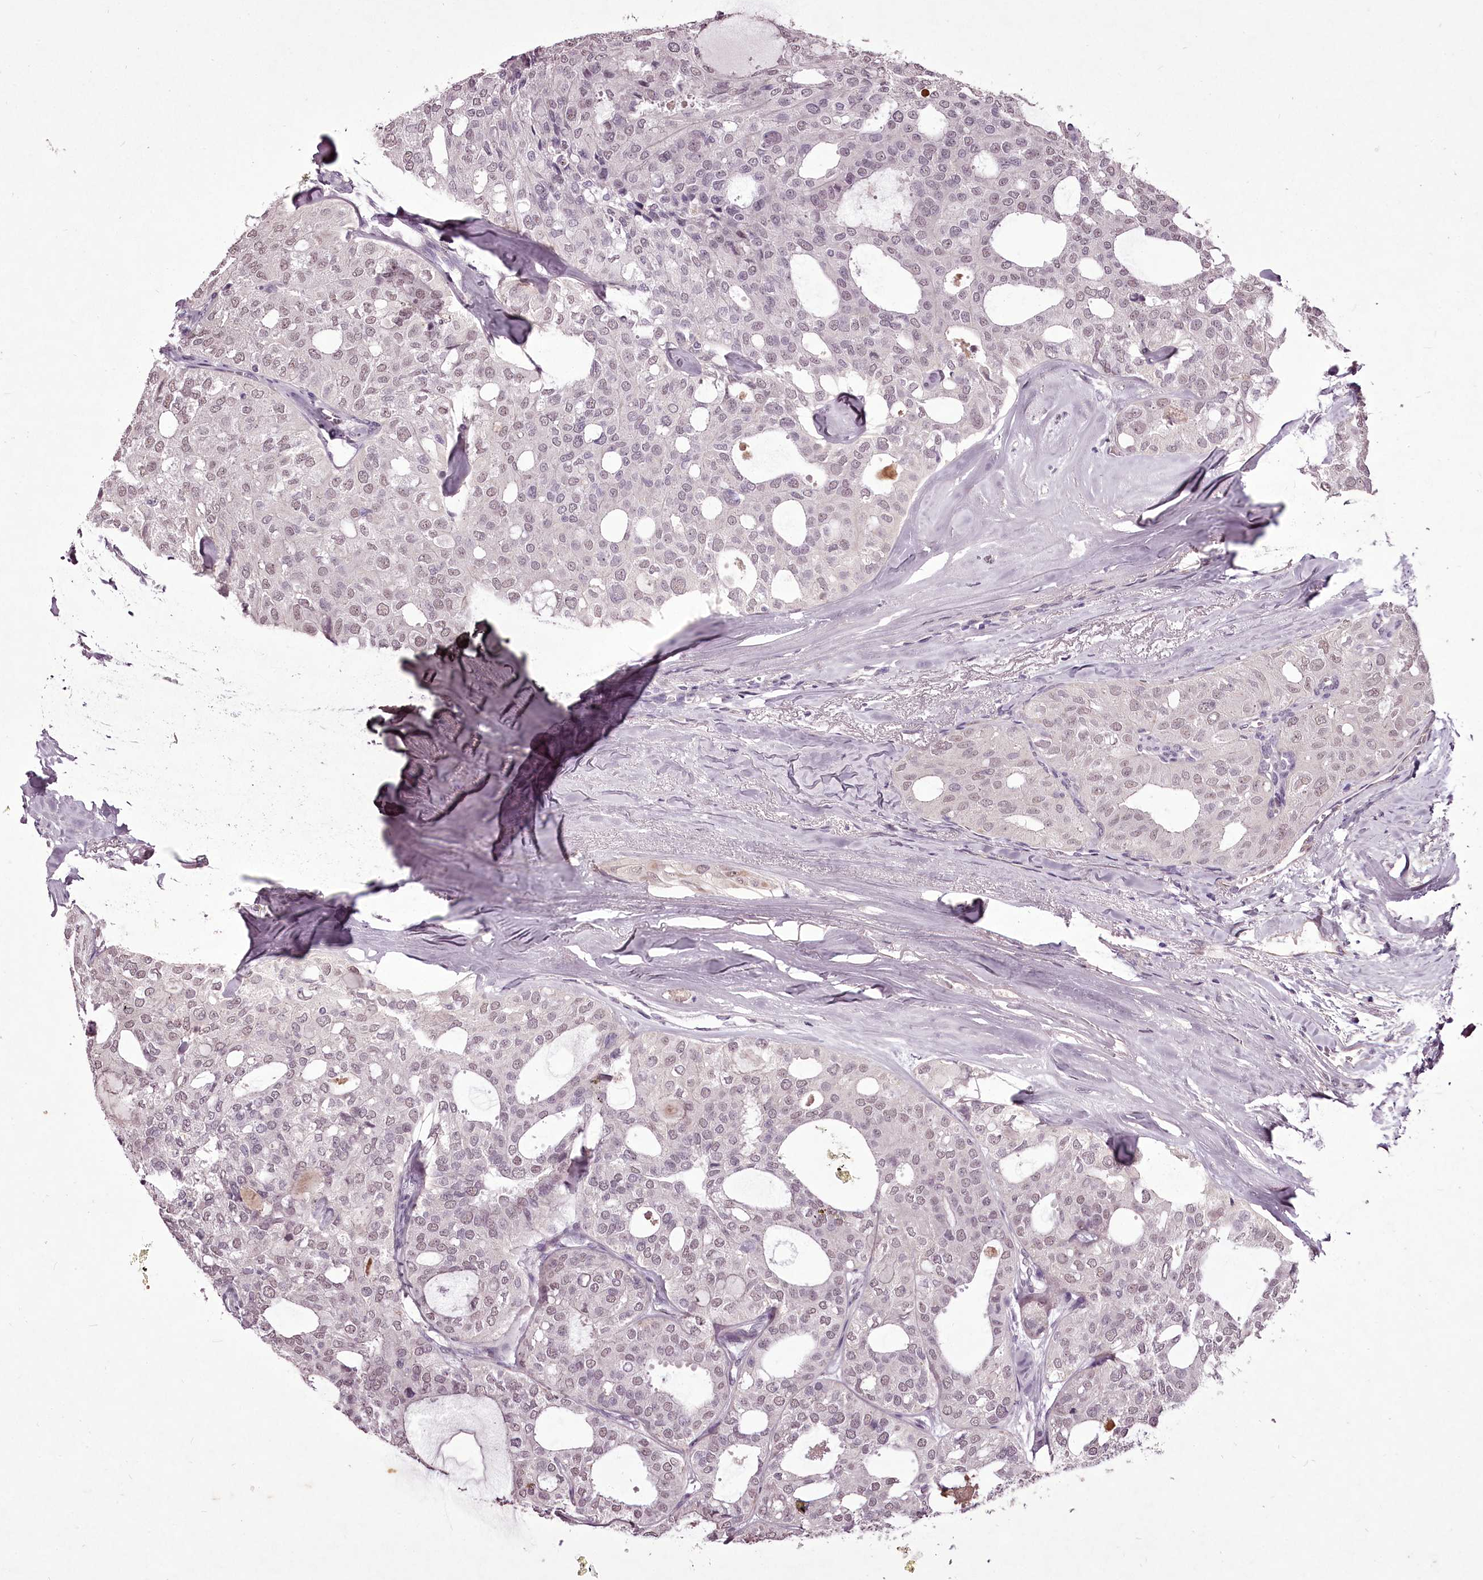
{"staining": {"intensity": "negative", "quantity": "none", "location": "none"}, "tissue": "thyroid cancer", "cell_type": "Tumor cells", "image_type": "cancer", "snomed": [{"axis": "morphology", "description": "Follicular adenoma carcinoma, NOS"}, {"axis": "topography", "description": "Thyroid gland"}], "caption": "An image of human thyroid cancer (follicular adenoma carcinoma) is negative for staining in tumor cells.", "gene": "C1orf56", "patient": {"sex": "male", "age": 75}}